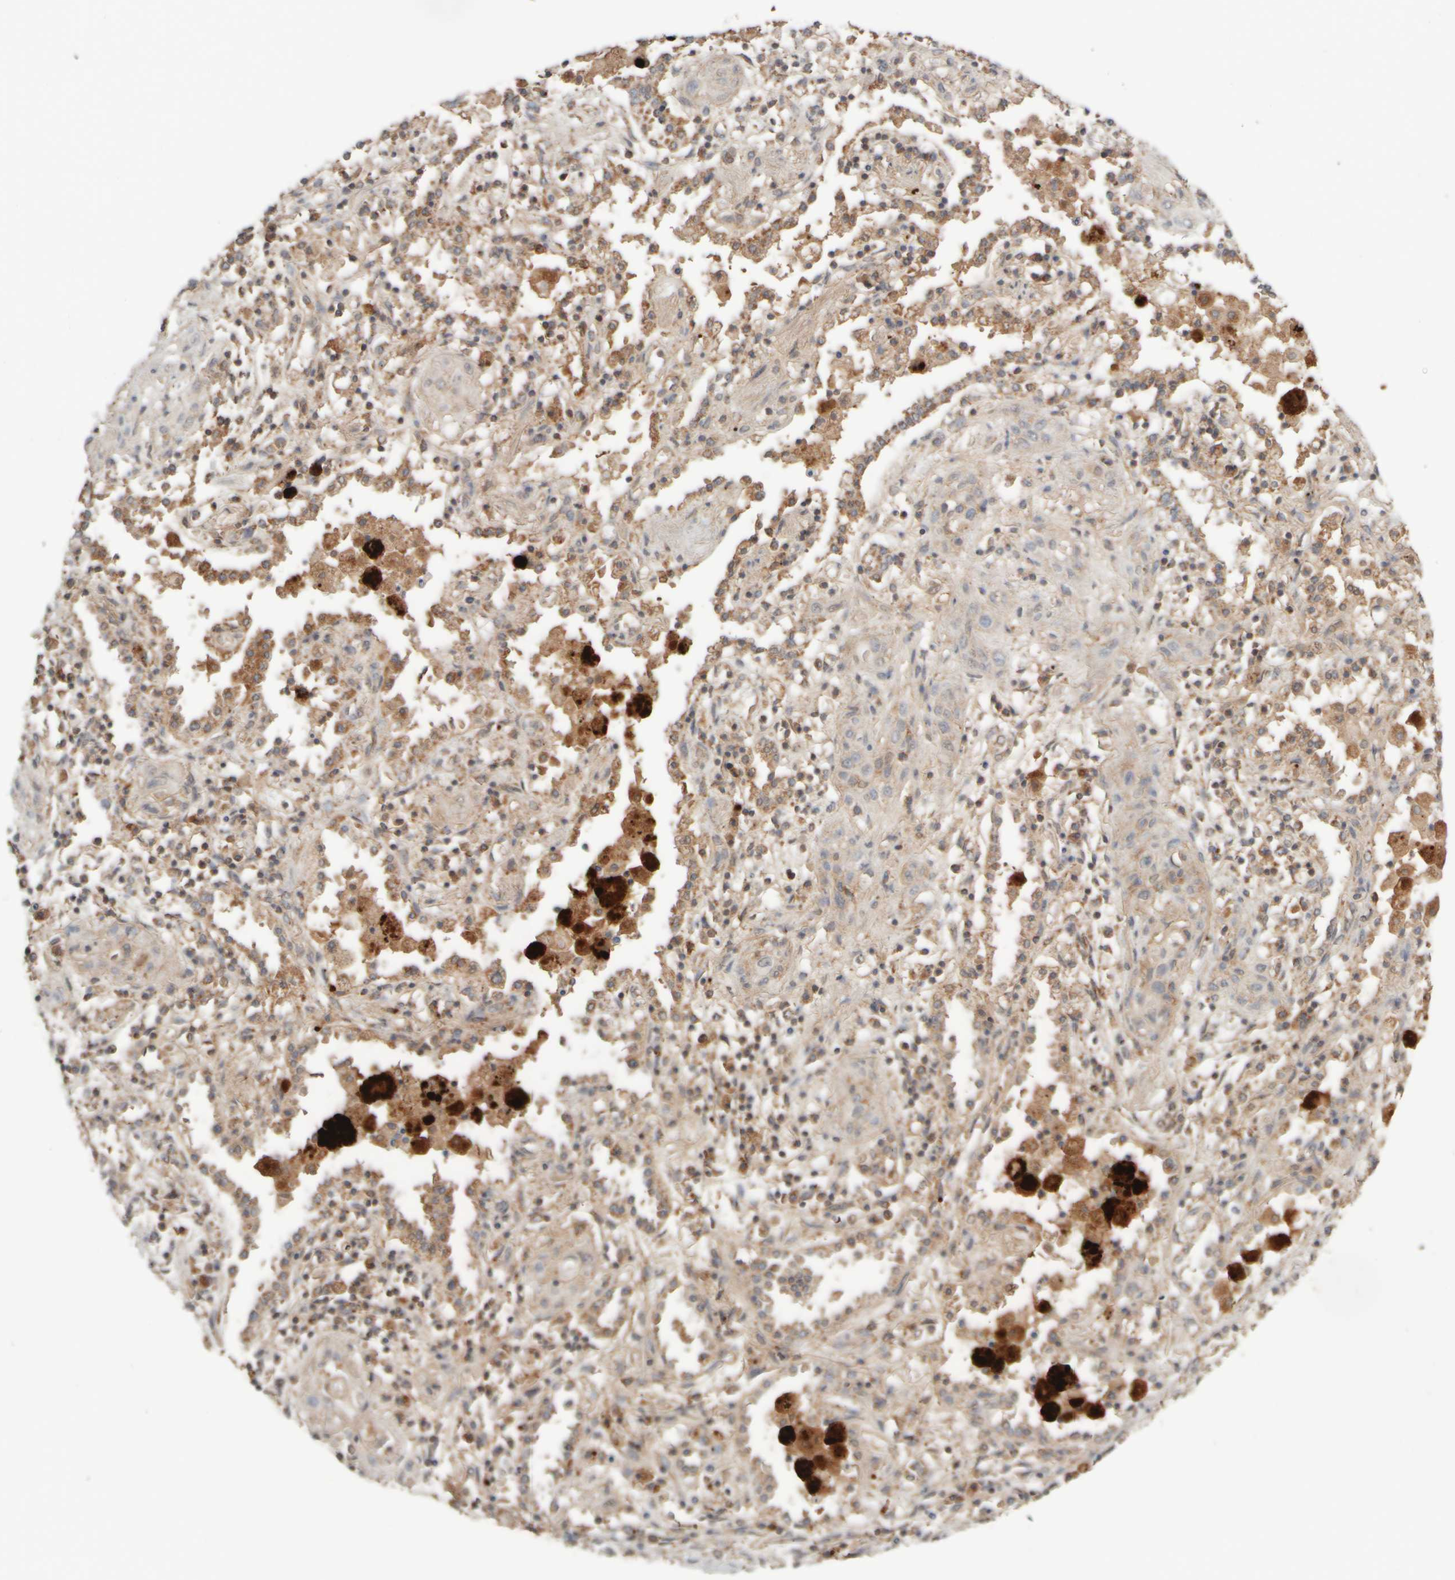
{"staining": {"intensity": "weak", "quantity": "25%-75%", "location": "cytoplasmic/membranous"}, "tissue": "lung cancer", "cell_type": "Tumor cells", "image_type": "cancer", "snomed": [{"axis": "morphology", "description": "Squamous cell carcinoma, NOS"}, {"axis": "topography", "description": "Lung"}], "caption": "Weak cytoplasmic/membranous staining for a protein is identified in approximately 25%-75% of tumor cells of lung cancer (squamous cell carcinoma) using immunohistochemistry.", "gene": "EIF2B3", "patient": {"sex": "female", "age": 47}}